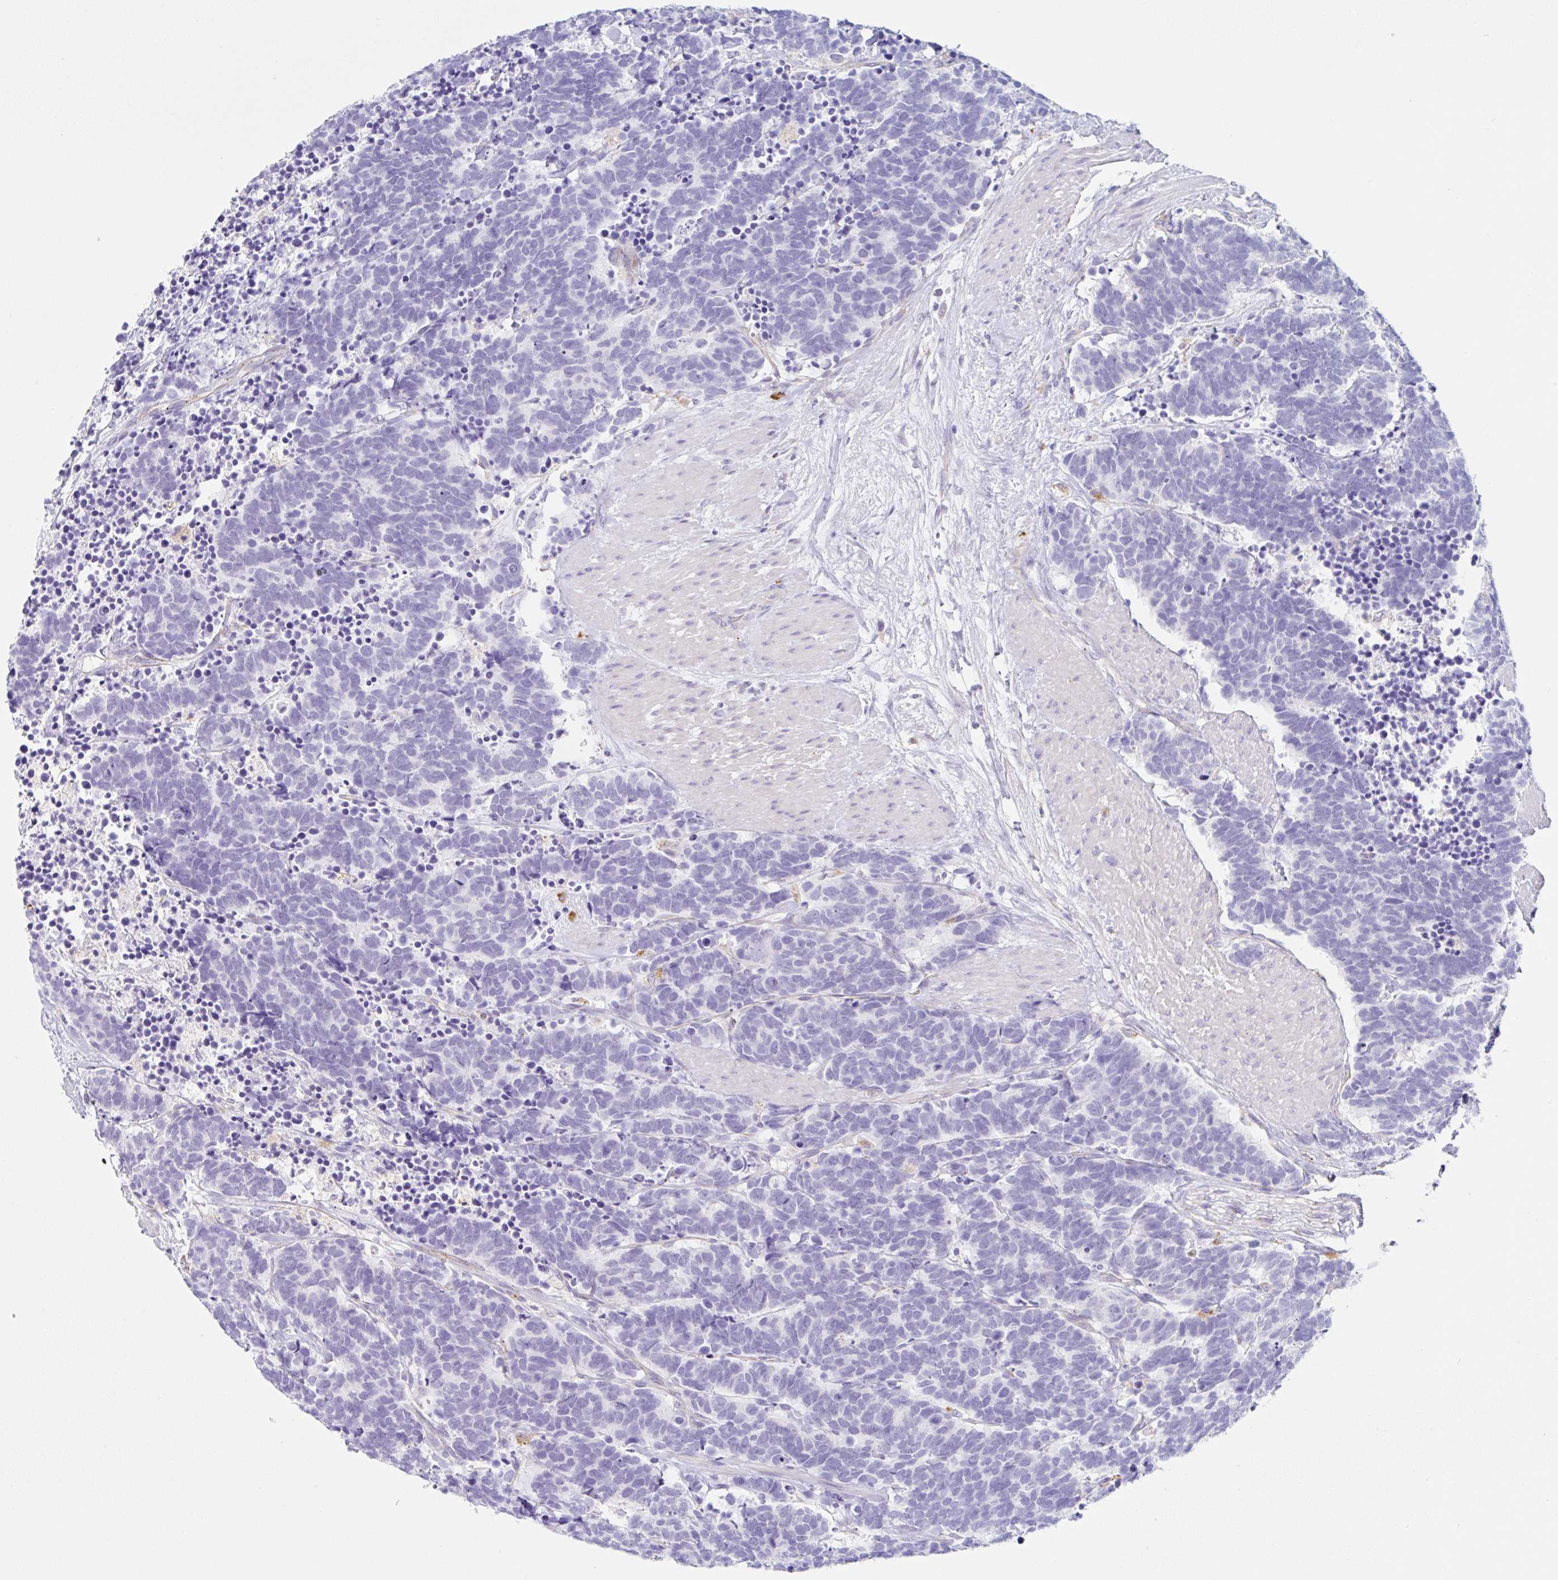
{"staining": {"intensity": "negative", "quantity": "none", "location": "none"}, "tissue": "carcinoid", "cell_type": "Tumor cells", "image_type": "cancer", "snomed": [{"axis": "morphology", "description": "Carcinoma, NOS"}, {"axis": "morphology", "description": "Carcinoid, malignant, NOS"}, {"axis": "topography", "description": "Prostate"}], "caption": "Tumor cells show no significant expression in carcinoid.", "gene": "DKK4", "patient": {"sex": "male", "age": 57}}